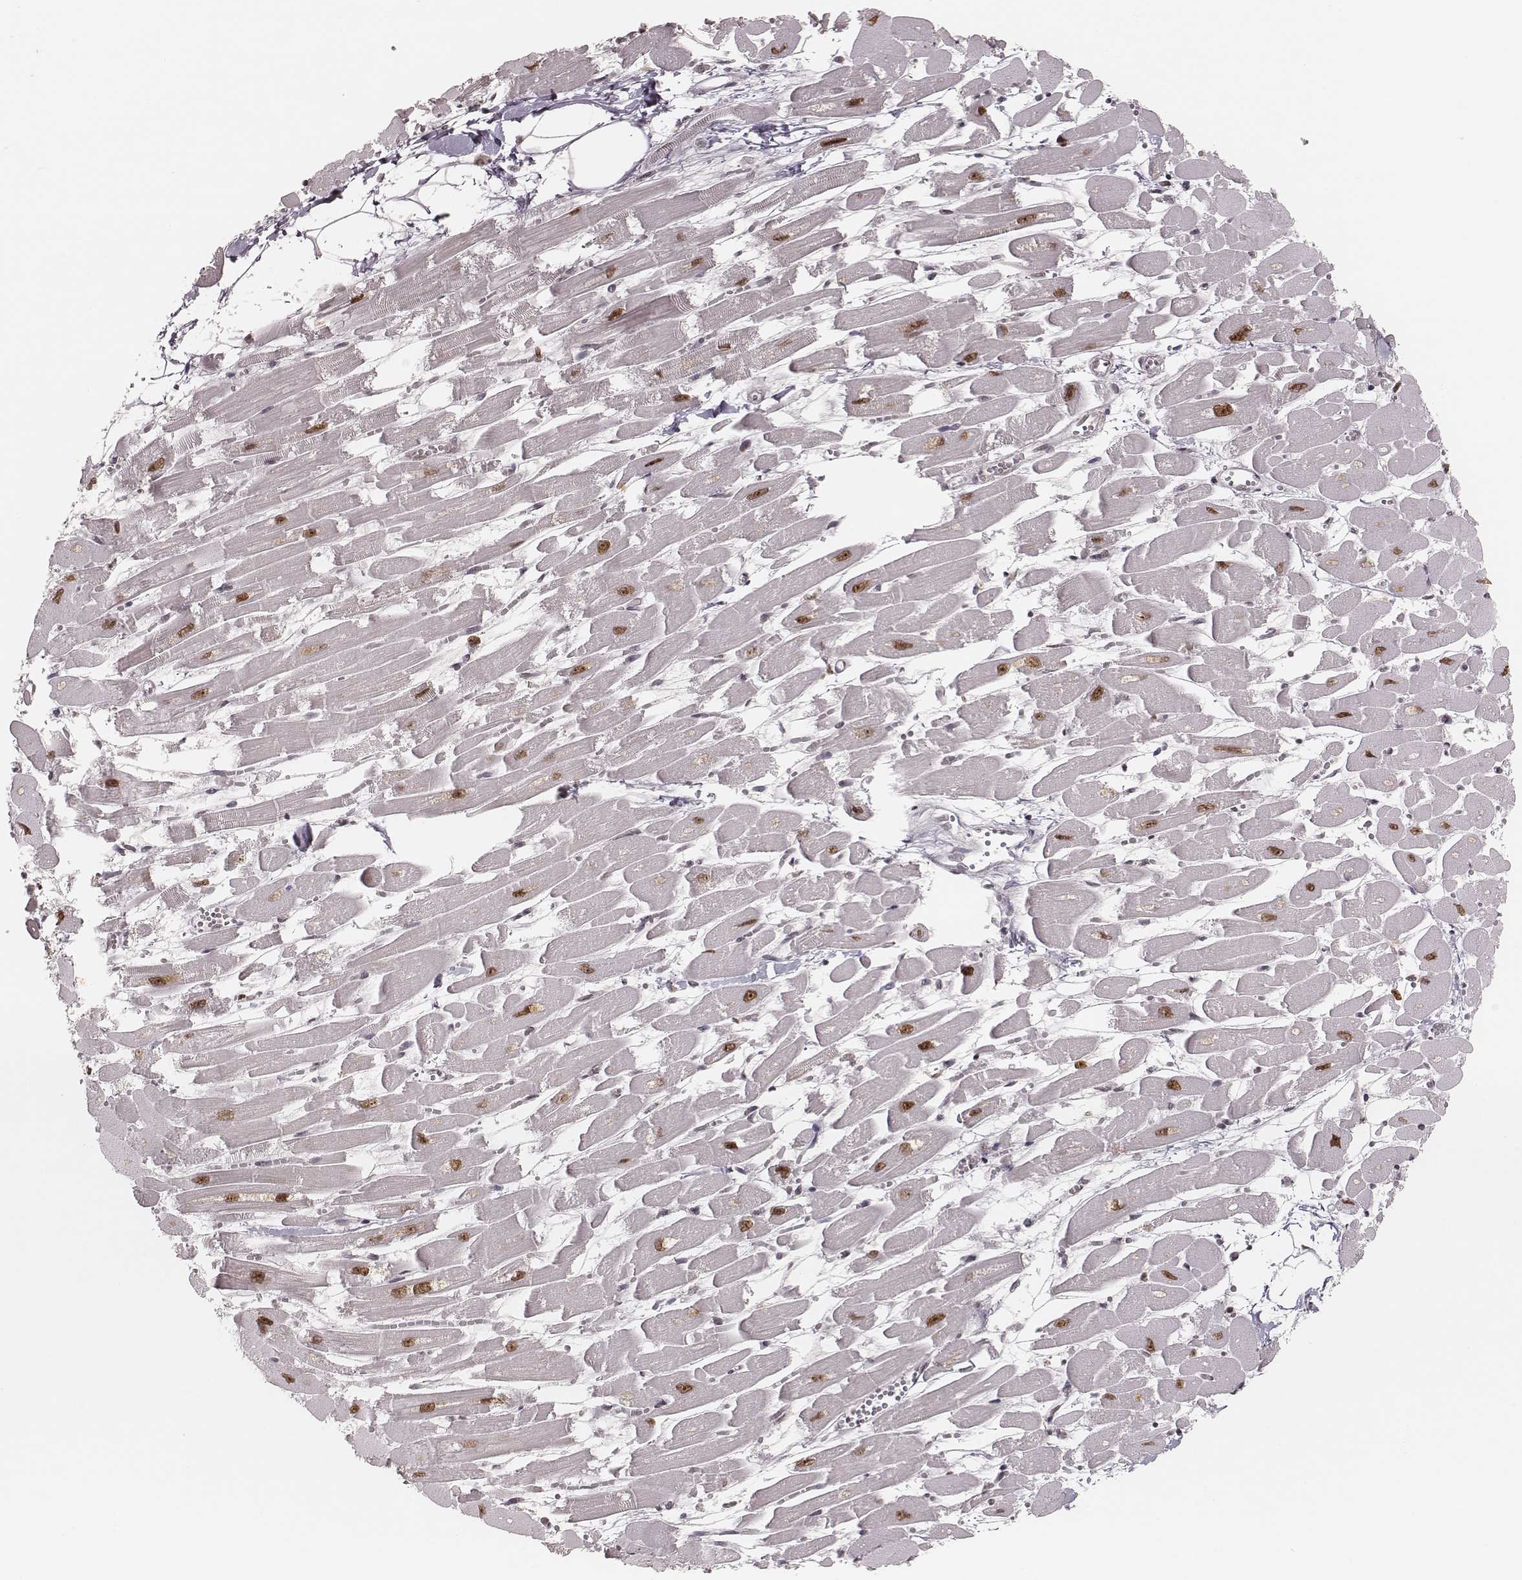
{"staining": {"intensity": "moderate", "quantity": ">75%", "location": "nuclear"}, "tissue": "heart muscle", "cell_type": "Cardiomyocytes", "image_type": "normal", "snomed": [{"axis": "morphology", "description": "Normal tissue, NOS"}, {"axis": "topography", "description": "Heart"}], "caption": "IHC (DAB (3,3'-diaminobenzidine)) staining of unremarkable human heart muscle demonstrates moderate nuclear protein staining in approximately >75% of cardiomyocytes. The staining is performed using DAB brown chromogen to label protein expression. The nuclei are counter-stained blue using hematoxylin.", "gene": "PARP1", "patient": {"sex": "female", "age": 52}}